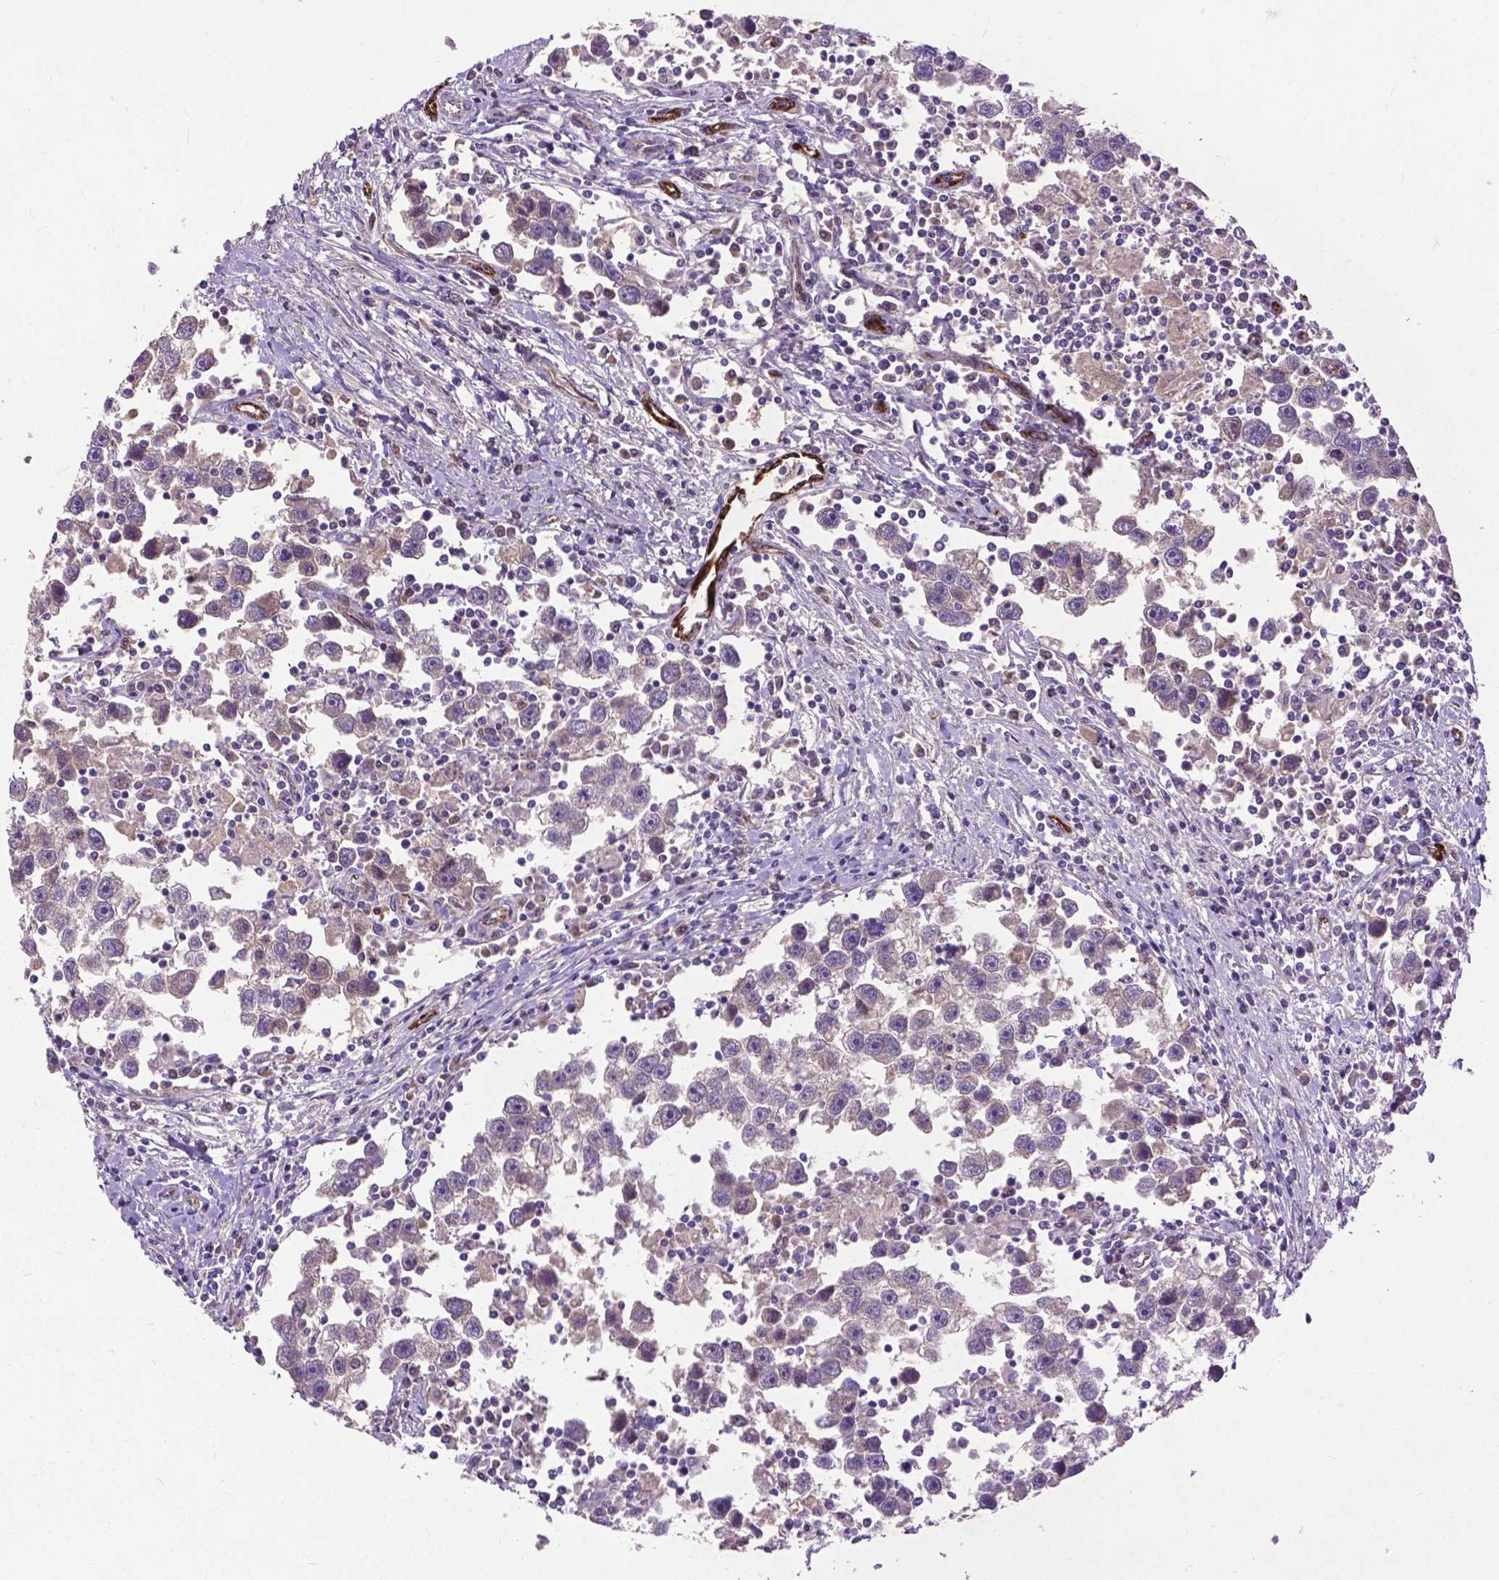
{"staining": {"intensity": "negative", "quantity": "none", "location": "none"}, "tissue": "testis cancer", "cell_type": "Tumor cells", "image_type": "cancer", "snomed": [{"axis": "morphology", "description": "Seminoma, NOS"}, {"axis": "topography", "description": "Testis"}], "caption": "The photomicrograph displays no staining of tumor cells in testis cancer (seminoma).", "gene": "ZNF337", "patient": {"sex": "male", "age": 30}}